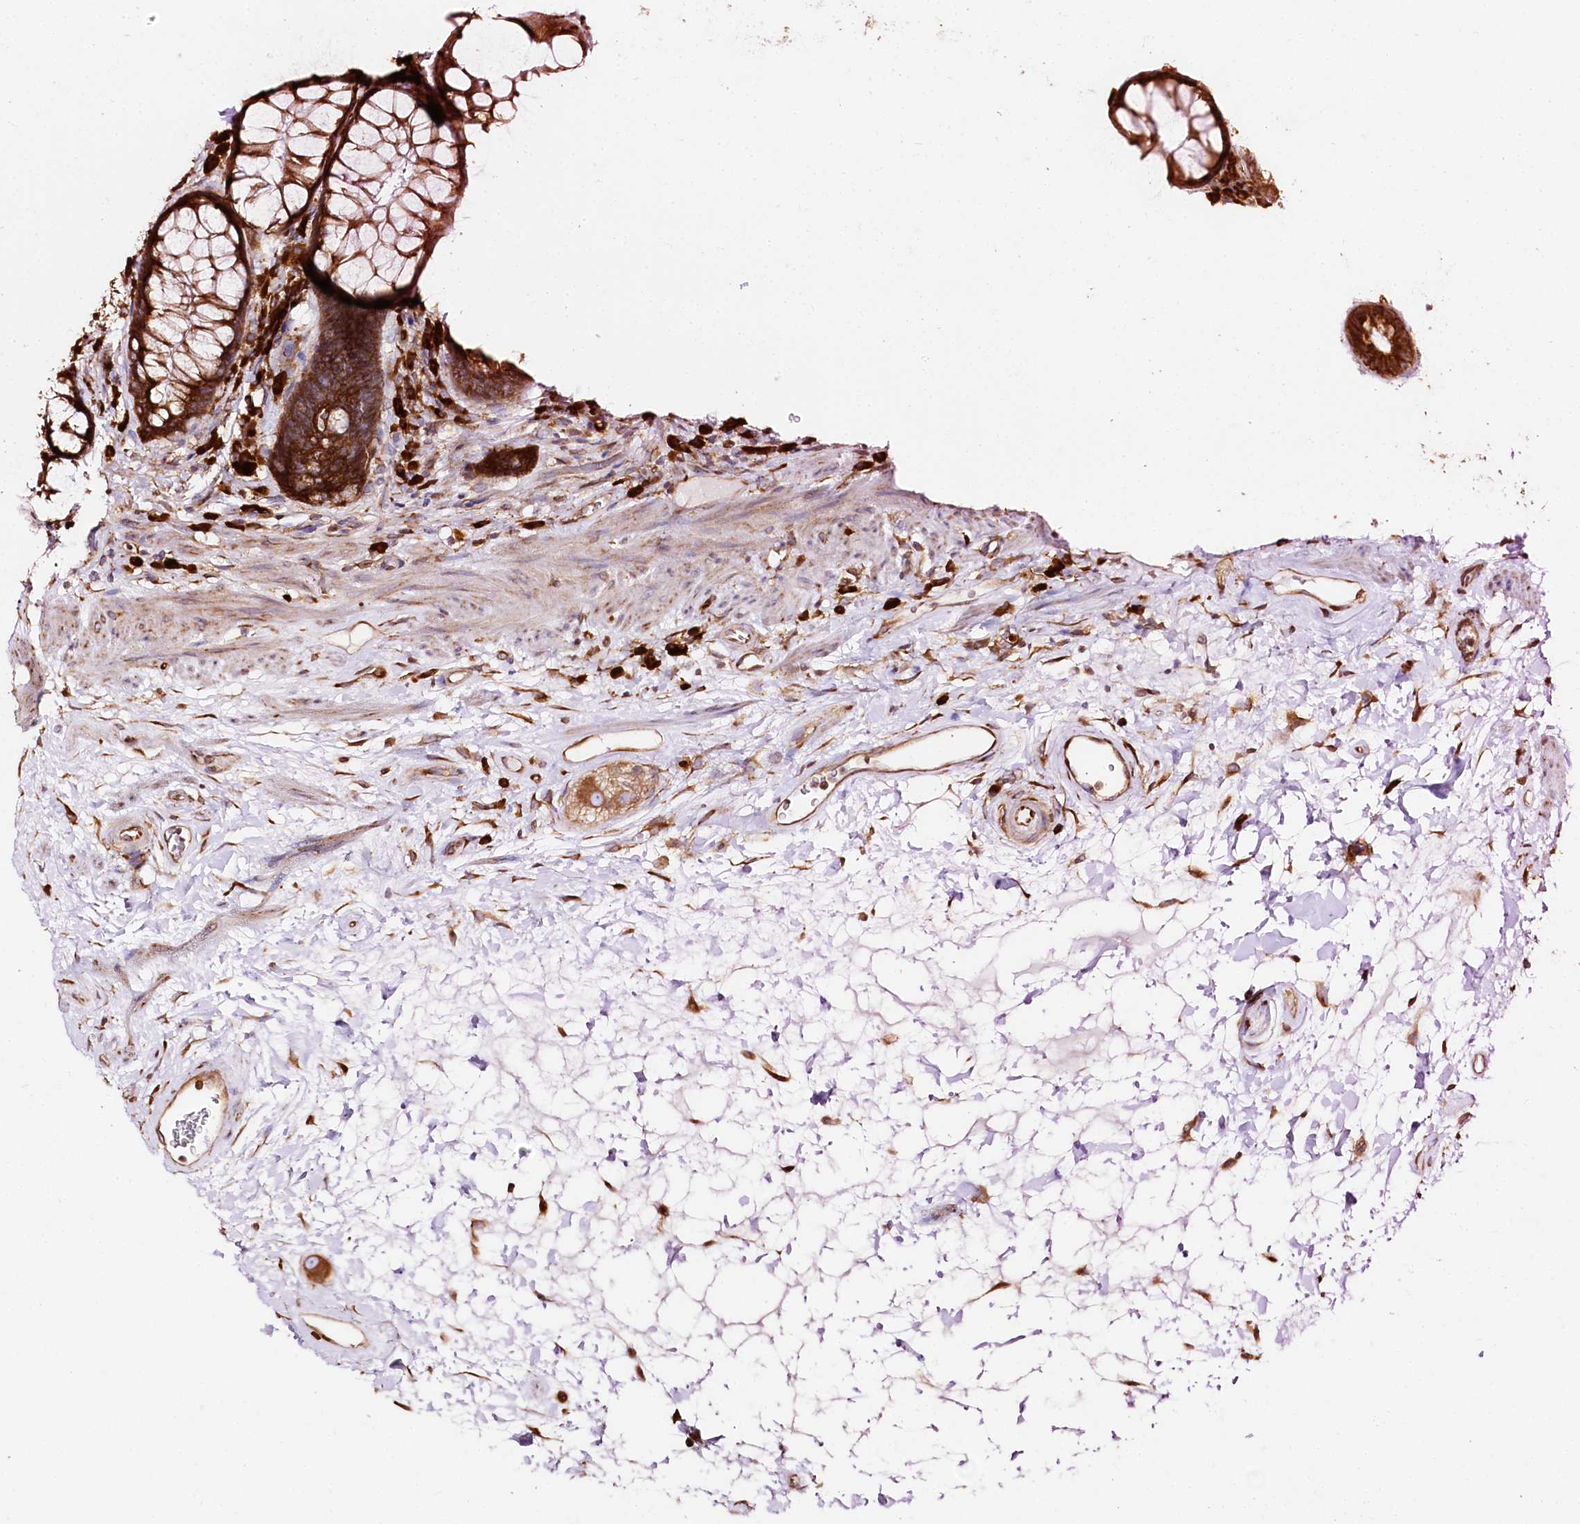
{"staining": {"intensity": "strong", "quantity": ">75%", "location": "cytoplasmic/membranous"}, "tissue": "rectum", "cell_type": "Glandular cells", "image_type": "normal", "snomed": [{"axis": "morphology", "description": "Normal tissue, NOS"}, {"axis": "topography", "description": "Rectum"}], "caption": "Glandular cells reveal high levels of strong cytoplasmic/membranous expression in approximately >75% of cells in normal rectum.", "gene": "CNPY2", "patient": {"sex": "male", "age": 64}}